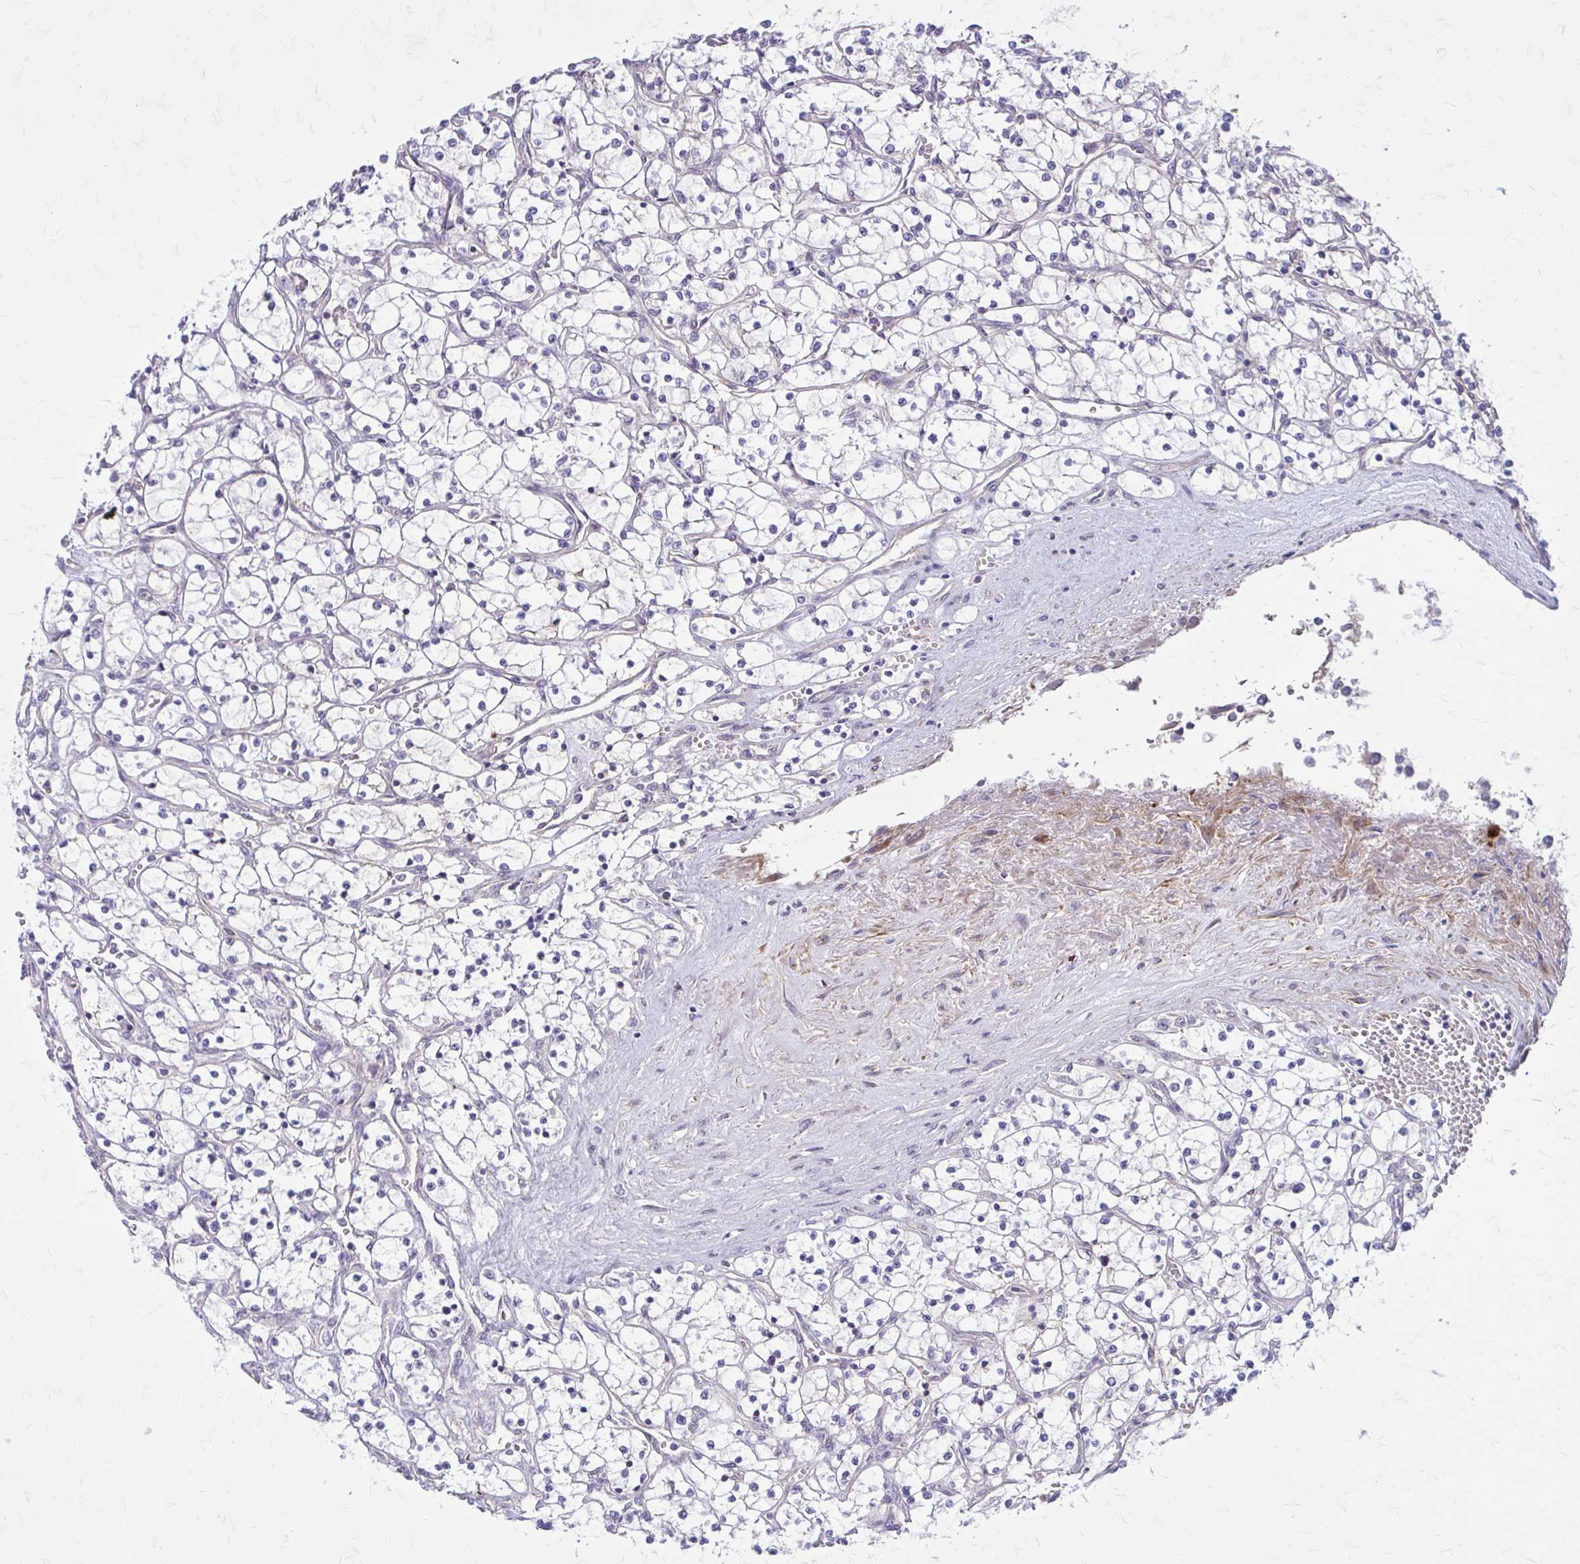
{"staining": {"intensity": "negative", "quantity": "none", "location": "none"}, "tissue": "renal cancer", "cell_type": "Tumor cells", "image_type": "cancer", "snomed": [{"axis": "morphology", "description": "Adenocarcinoma, NOS"}, {"axis": "topography", "description": "Kidney"}], "caption": "IHC micrograph of neoplastic tissue: renal cancer stained with DAB (3,3'-diaminobenzidine) shows no significant protein expression in tumor cells.", "gene": "FAP", "patient": {"sex": "female", "age": 69}}